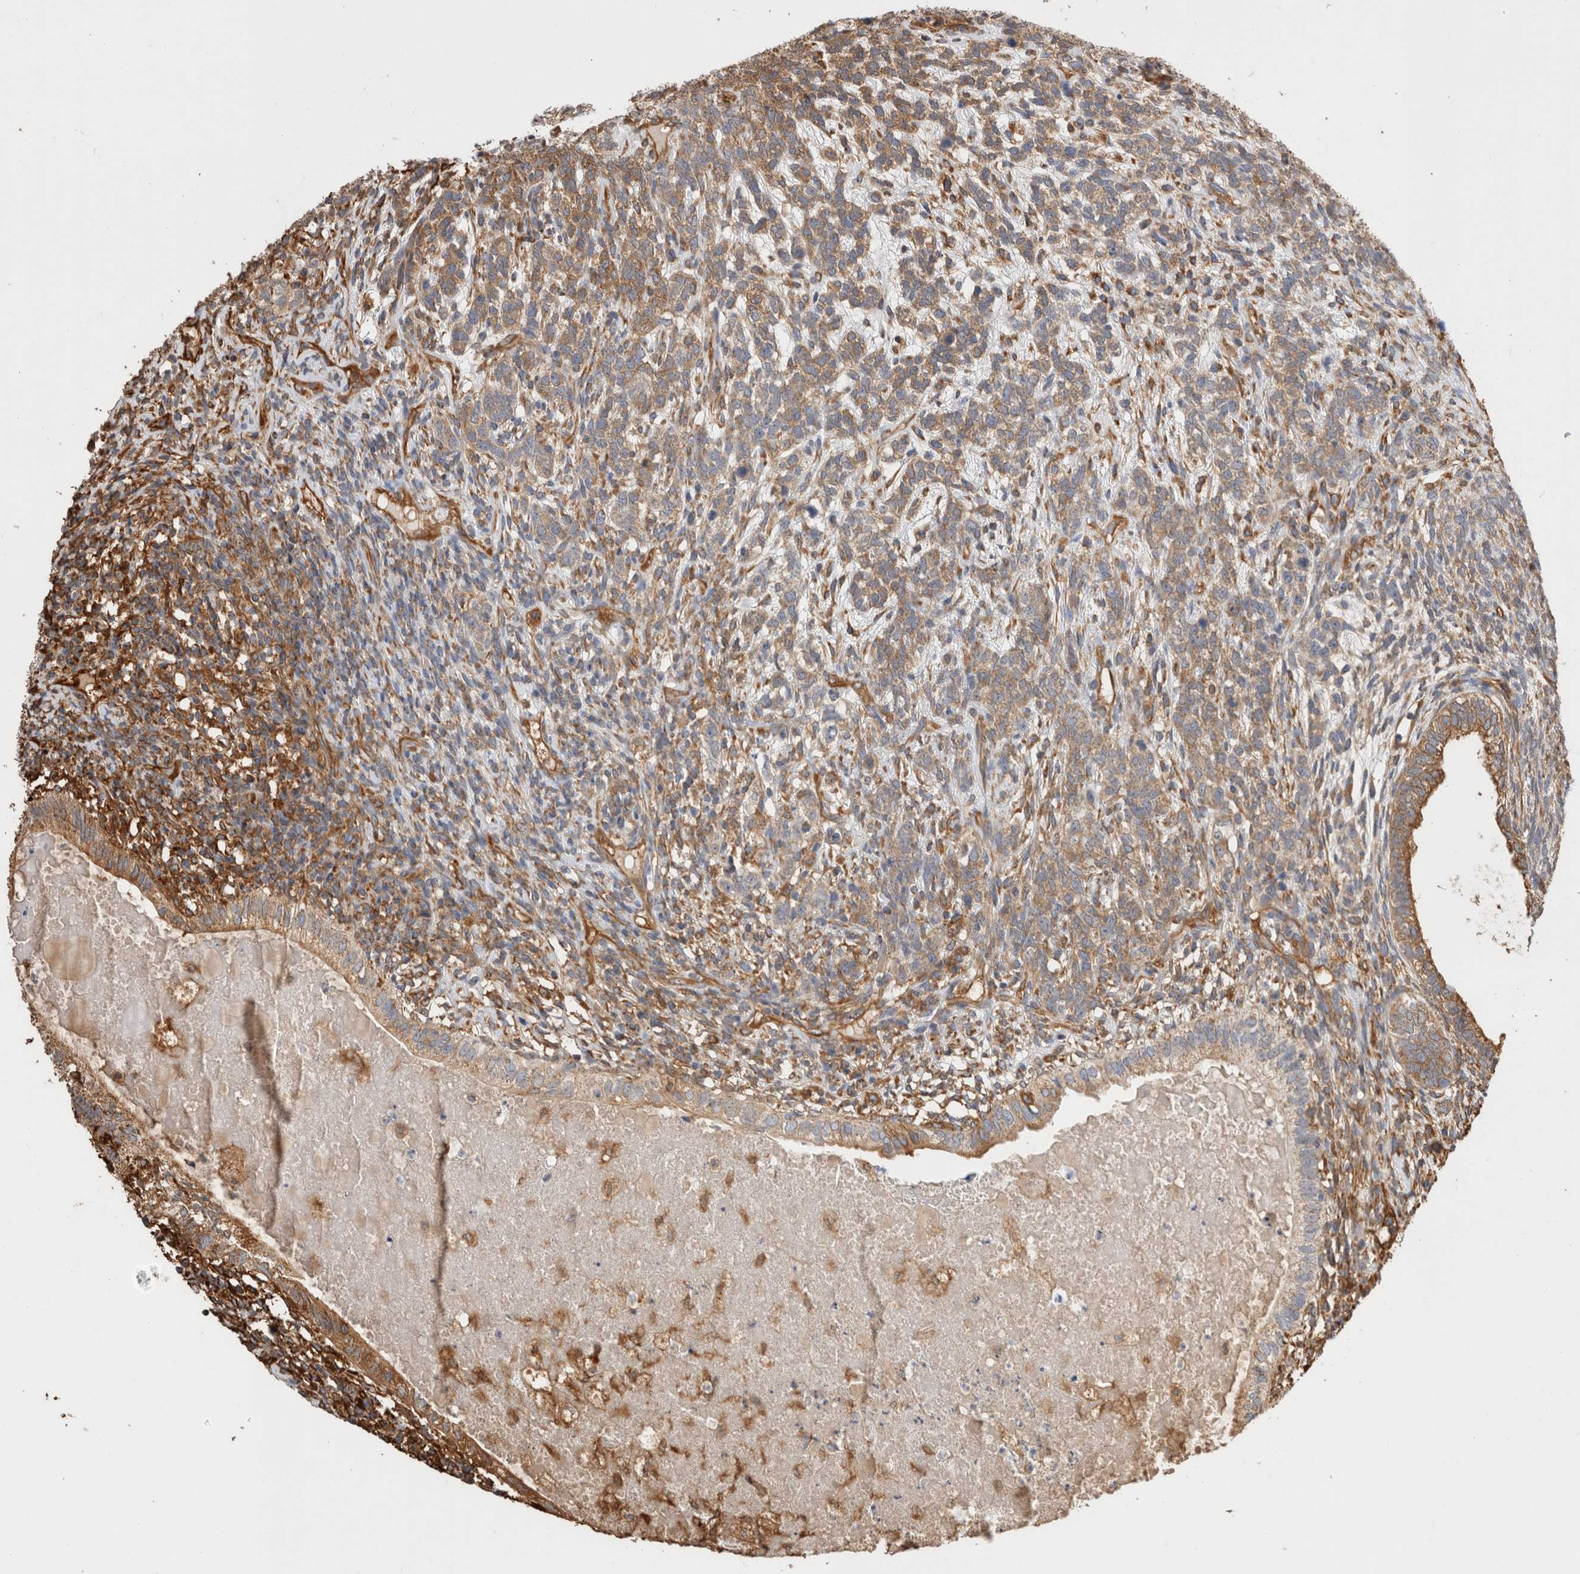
{"staining": {"intensity": "moderate", "quantity": ">75%", "location": "cytoplasmic/membranous"}, "tissue": "testis cancer", "cell_type": "Tumor cells", "image_type": "cancer", "snomed": [{"axis": "morphology", "description": "Seminoma, NOS"}, {"axis": "morphology", "description": "Carcinoma, Embryonal, NOS"}, {"axis": "topography", "description": "Testis"}], "caption": "Immunohistochemical staining of human testis cancer (embryonal carcinoma) shows moderate cytoplasmic/membranous protein staining in about >75% of tumor cells.", "gene": "ZNF397", "patient": {"sex": "male", "age": 28}}